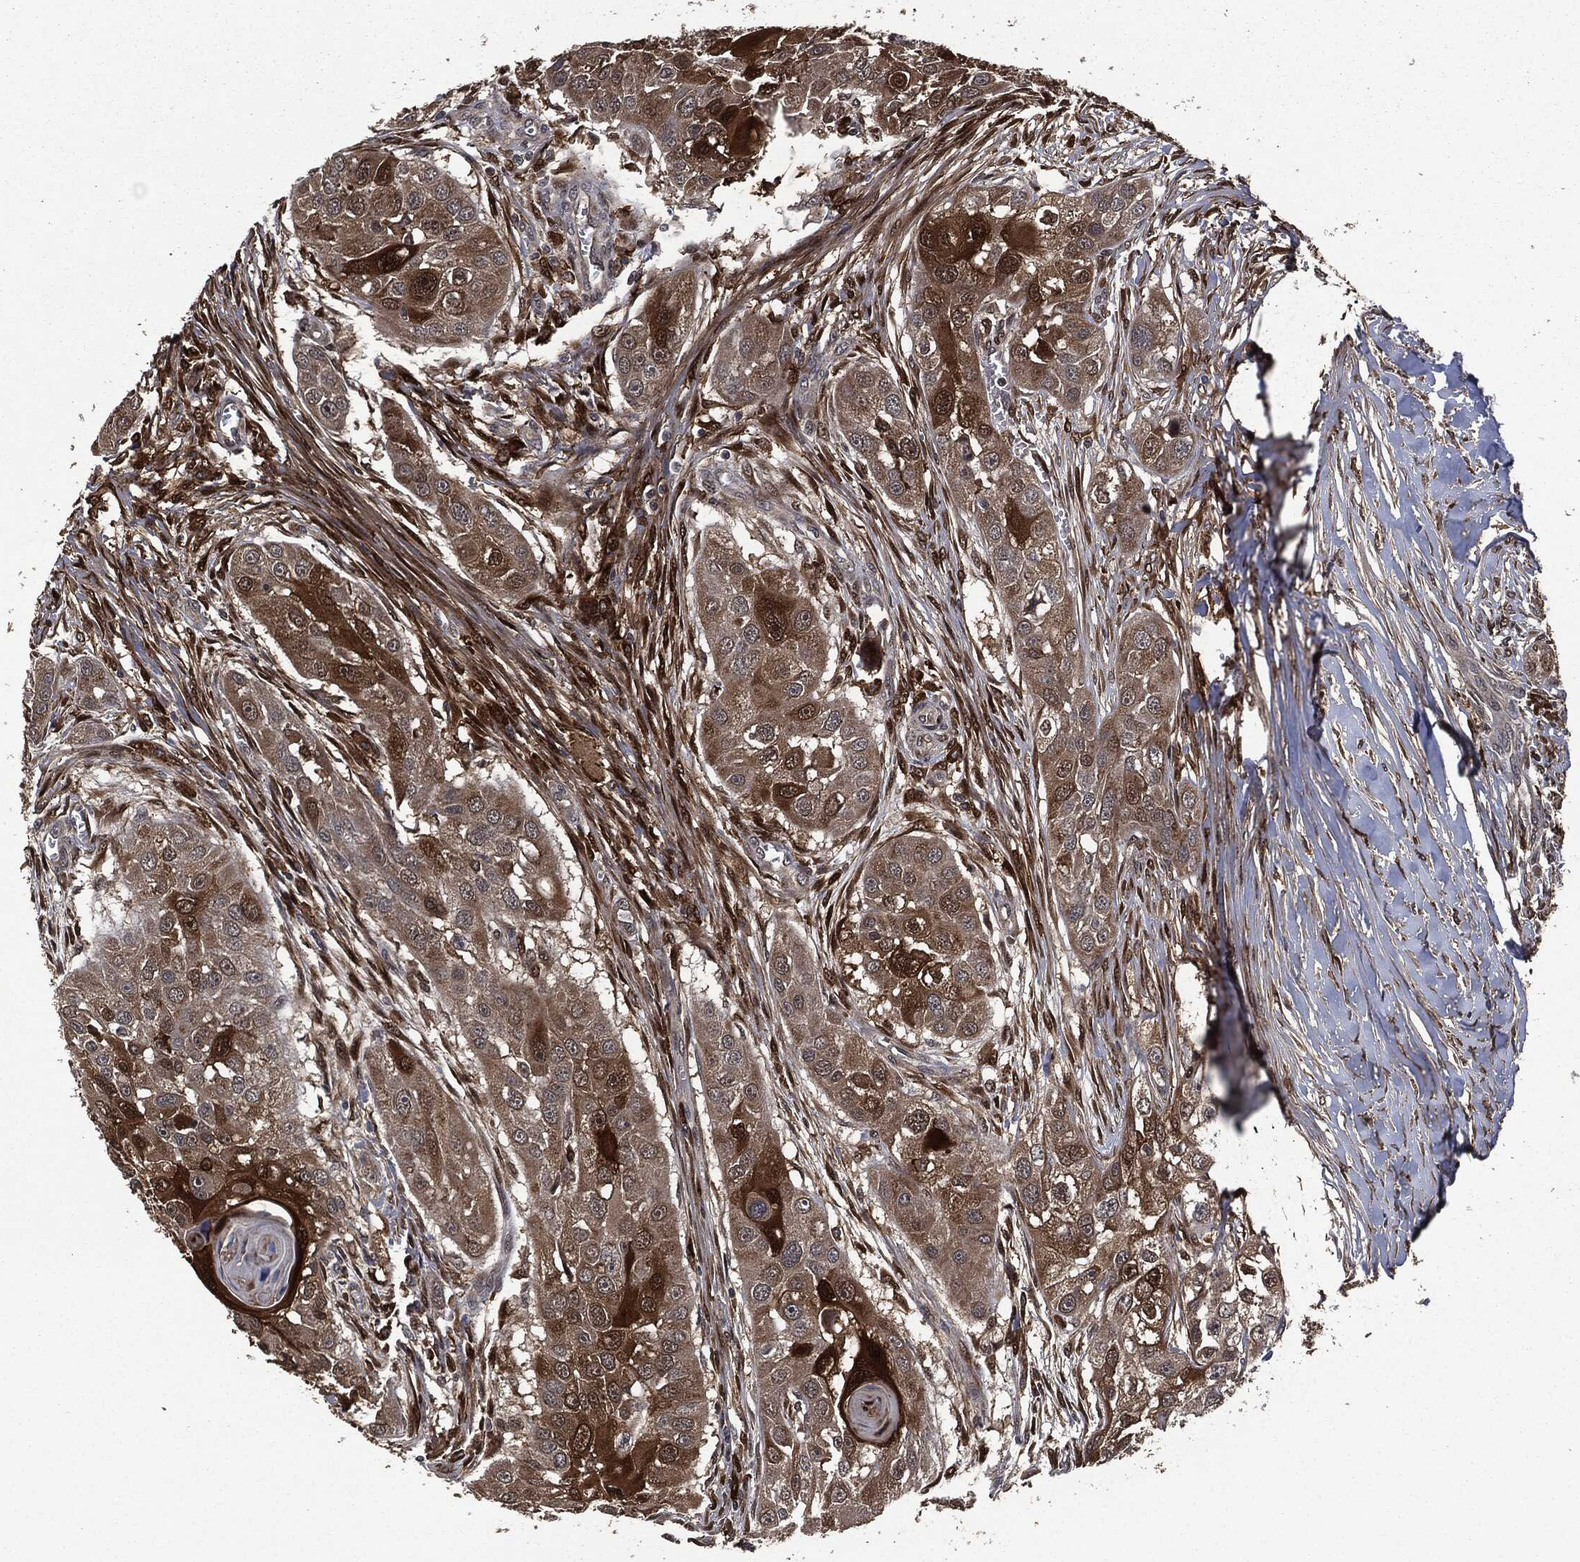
{"staining": {"intensity": "moderate", "quantity": "25%-75%", "location": "cytoplasmic/membranous"}, "tissue": "head and neck cancer", "cell_type": "Tumor cells", "image_type": "cancer", "snomed": [{"axis": "morphology", "description": "Normal tissue, NOS"}, {"axis": "morphology", "description": "Squamous cell carcinoma, NOS"}, {"axis": "topography", "description": "Skeletal muscle"}, {"axis": "topography", "description": "Head-Neck"}], "caption": "Moderate cytoplasmic/membranous staining for a protein is present in approximately 25%-75% of tumor cells of squamous cell carcinoma (head and neck) using immunohistochemistry.", "gene": "CRABP2", "patient": {"sex": "male", "age": 51}}